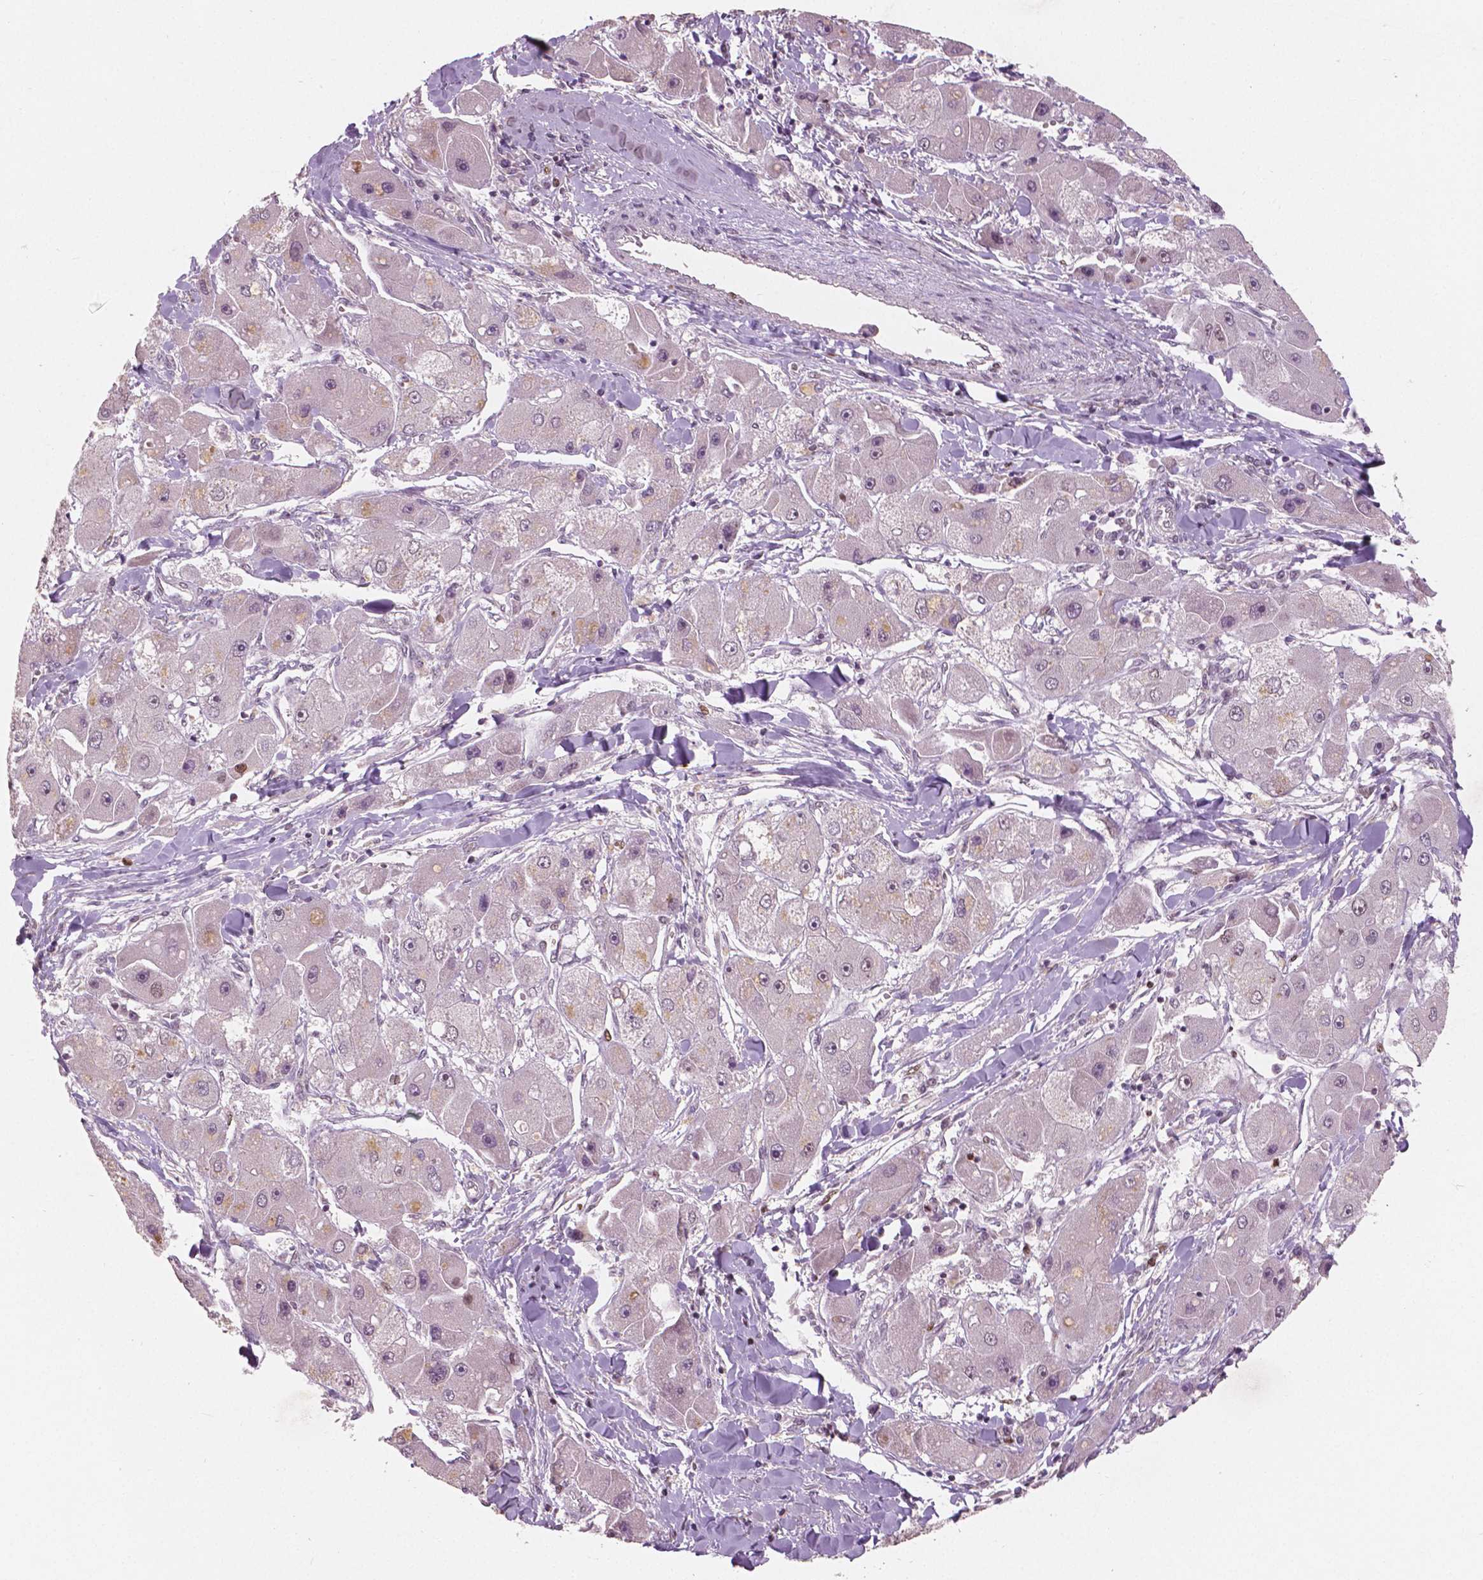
{"staining": {"intensity": "weak", "quantity": "25%-75%", "location": "nuclear"}, "tissue": "liver cancer", "cell_type": "Tumor cells", "image_type": "cancer", "snomed": [{"axis": "morphology", "description": "Carcinoma, Hepatocellular, NOS"}, {"axis": "topography", "description": "Liver"}], "caption": "Protein staining of liver cancer tissue shows weak nuclear staining in approximately 25%-75% of tumor cells.", "gene": "NSD2", "patient": {"sex": "male", "age": 24}}